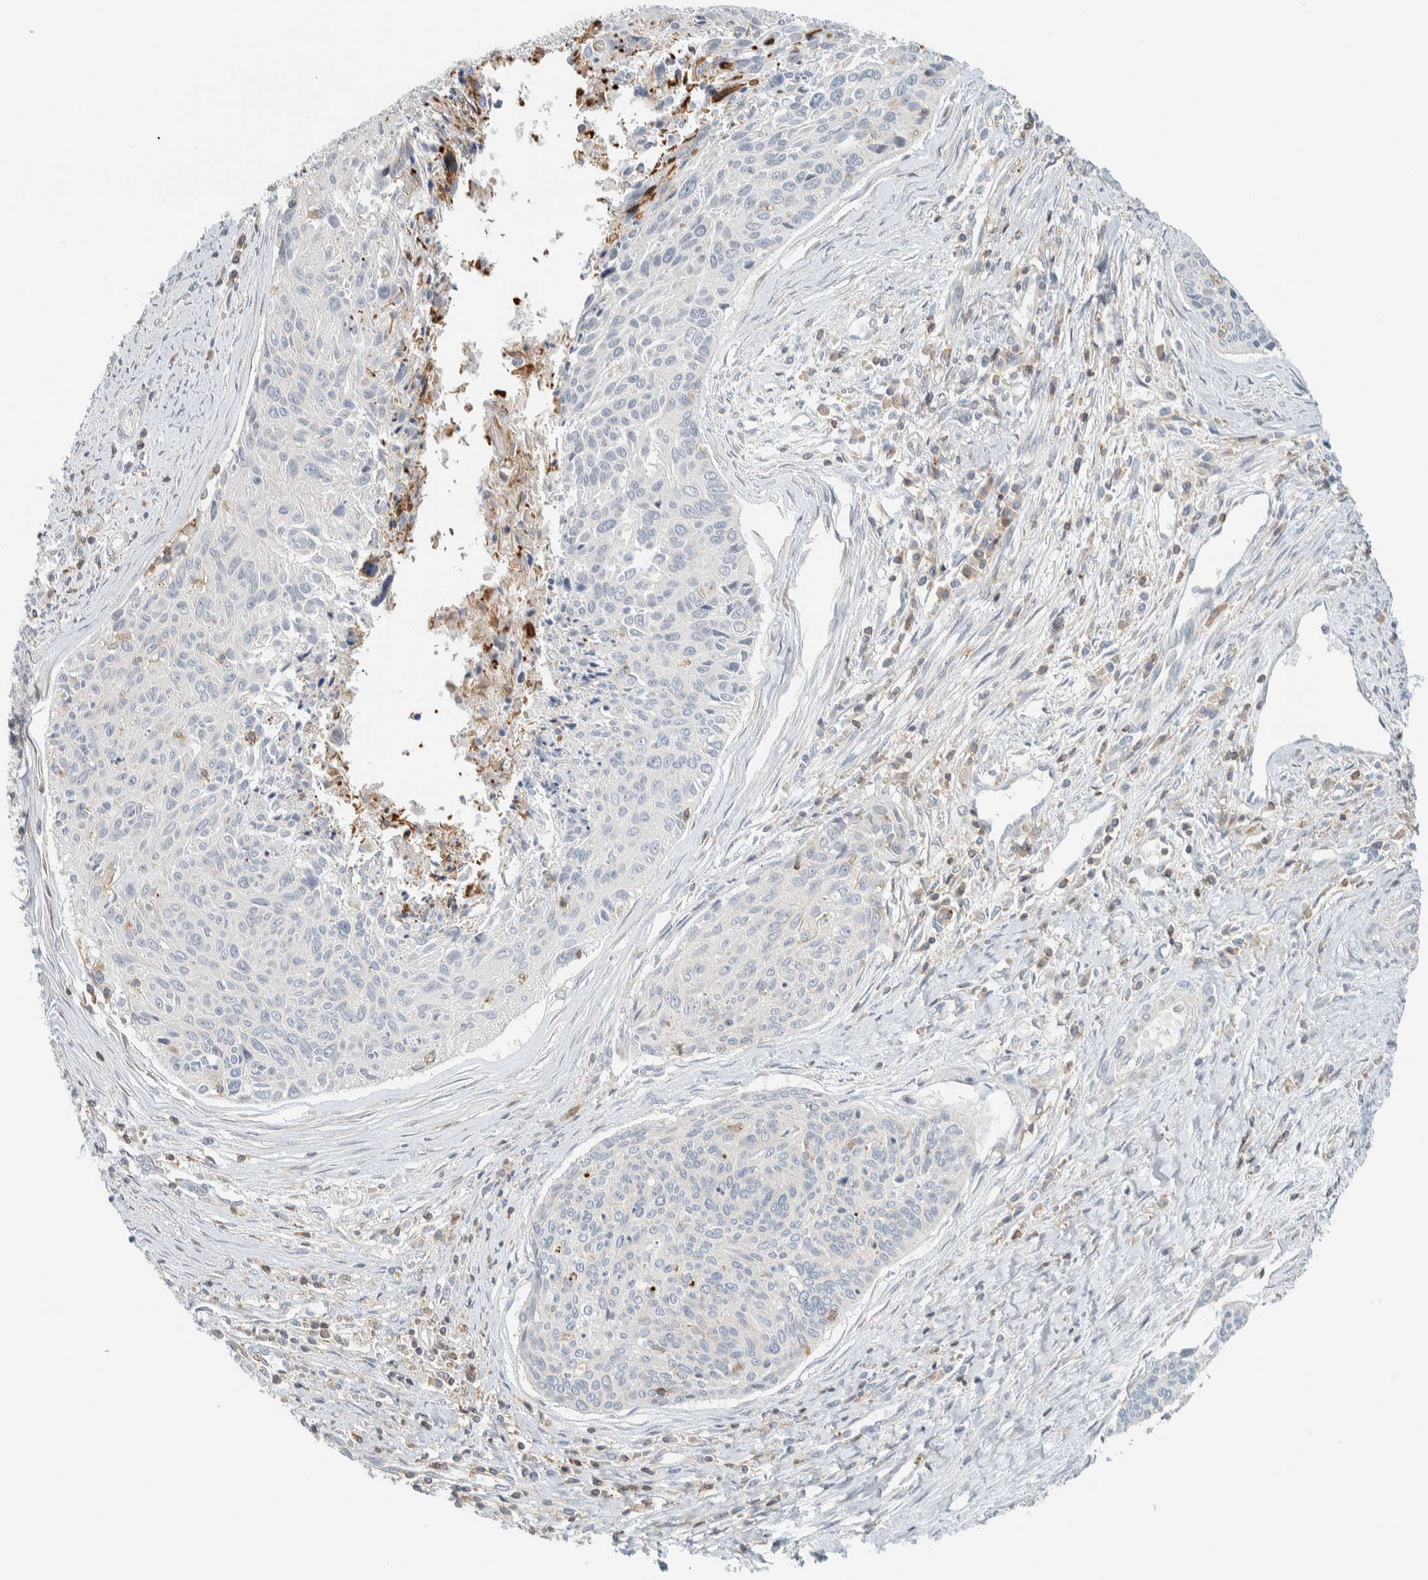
{"staining": {"intensity": "negative", "quantity": "none", "location": "none"}, "tissue": "cervical cancer", "cell_type": "Tumor cells", "image_type": "cancer", "snomed": [{"axis": "morphology", "description": "Squamous cell carcinoma, NOS"}, {"axis": "topography", "description": "Cervix"}], "caption": "Immunohistochemistry (IHC) image of neoplastic tissue: human cervical cancer (squamous cell carcinoma) stained with DAB exhibits no significant protein staining in tumor cells.", "gene": "CCDC57", "patient": {"sex": "female", "age": 55}}